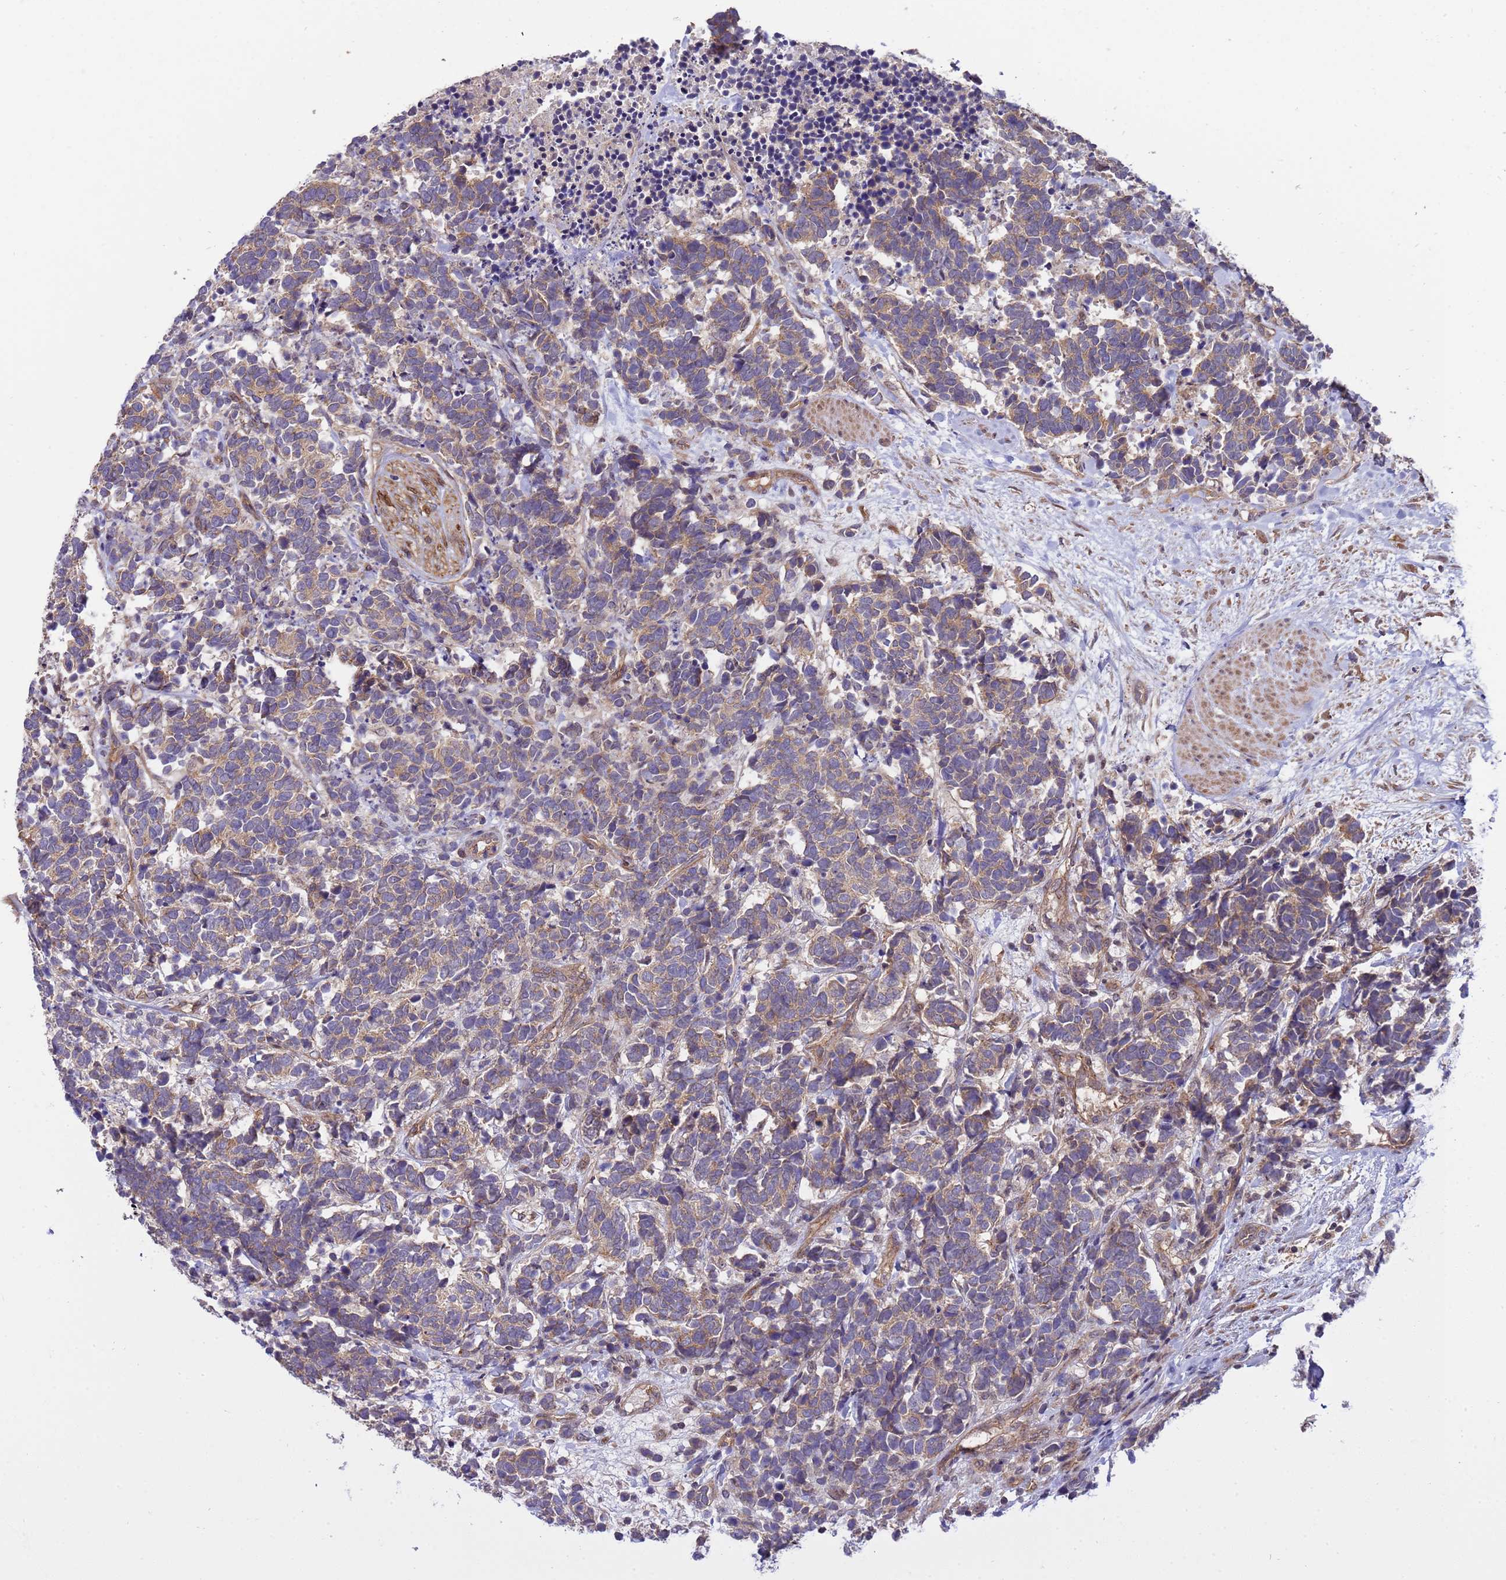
{"staining": {"intensity": "weak", "quantity": ">75%", "location": "cytoplasmic/membranous"}, "tissue": "carcinoid", "cell_type": "Tumor cells", "image_type": "cancer", "snomed": [{"axis": "morphology", "description": "Carcinoma, NOS"}, {"axis": "morphology", "description": "Carcinoid, malignant, NOS"}, {"axis": "topography", "description": "Prostate"}], "caption": "Protein analysis of malignant carcinoid tissue reveals weak cytoplasmic/membranous staining in approximately >75% of tumor cells.", "gene": "SMCO3", "patient": {"sex": "male", "age": 57}}